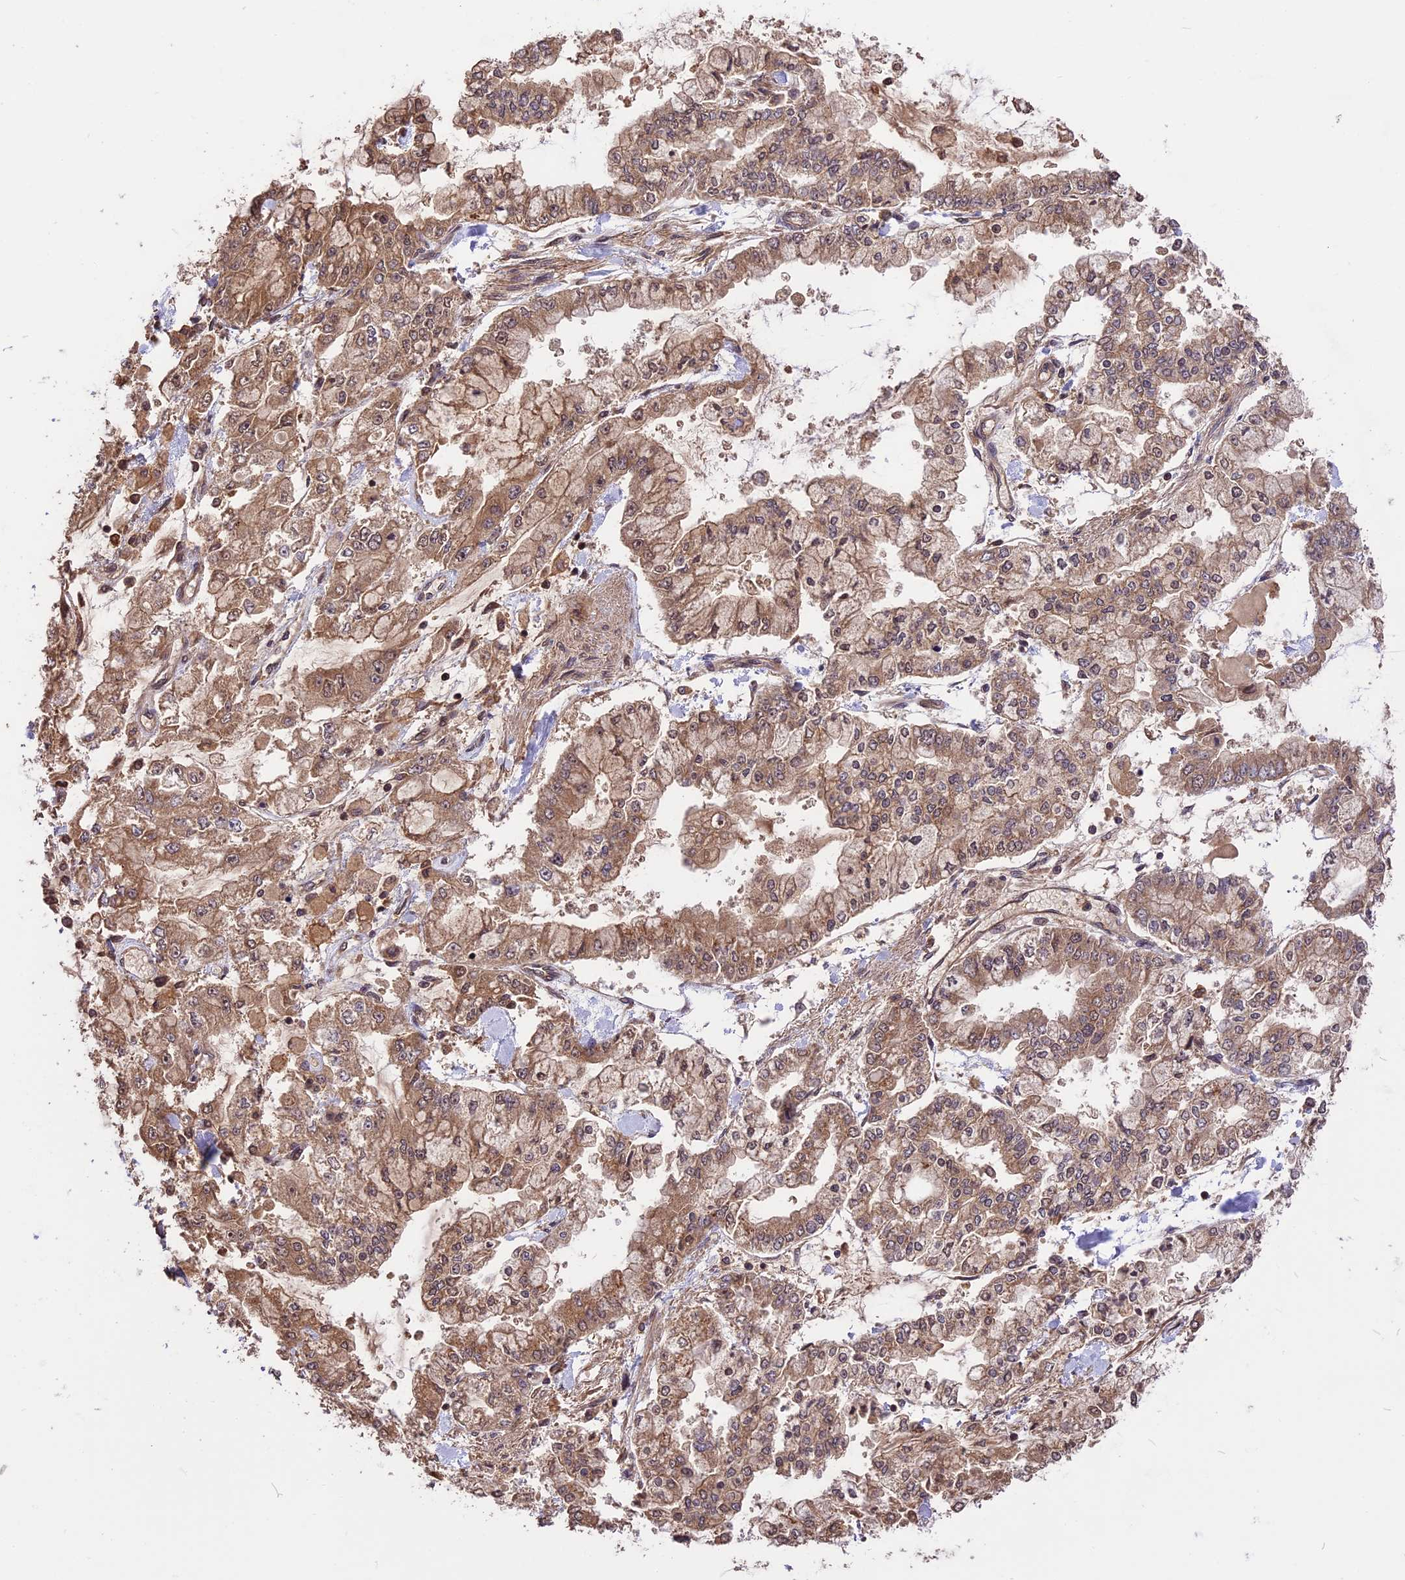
{"staining": {"intensity": "moderate", "quantity": ">75%", "location": "cytoplasmic/membranous"}, "tissue": "stomach cancer", "cell_type": "Tumor cells", "image_type": "cancer", "snomed": [{"axis": "morphology", "description": "Normal tissue, NOS"}, {"axis": "morphology", "description": "Adenocarcinoma, NOS"}, {"axis": "topography", "description": "Stomach, upper"}, {"axis": "topography", "description": "Stomach"}], "caption": "DAB (3,3'-diaminobenzidine) immunohistochemical staining of human stomach cancer exhibits moderate cytoplasmic/membranous protein staining in about >75% of tumor cells. Immunohistochemistry (ihc) stains the protein of interest in brown and the nuclei are stained blue.", "gene": "ESCO1", "patient": {"sex": "male", "age": 76}}